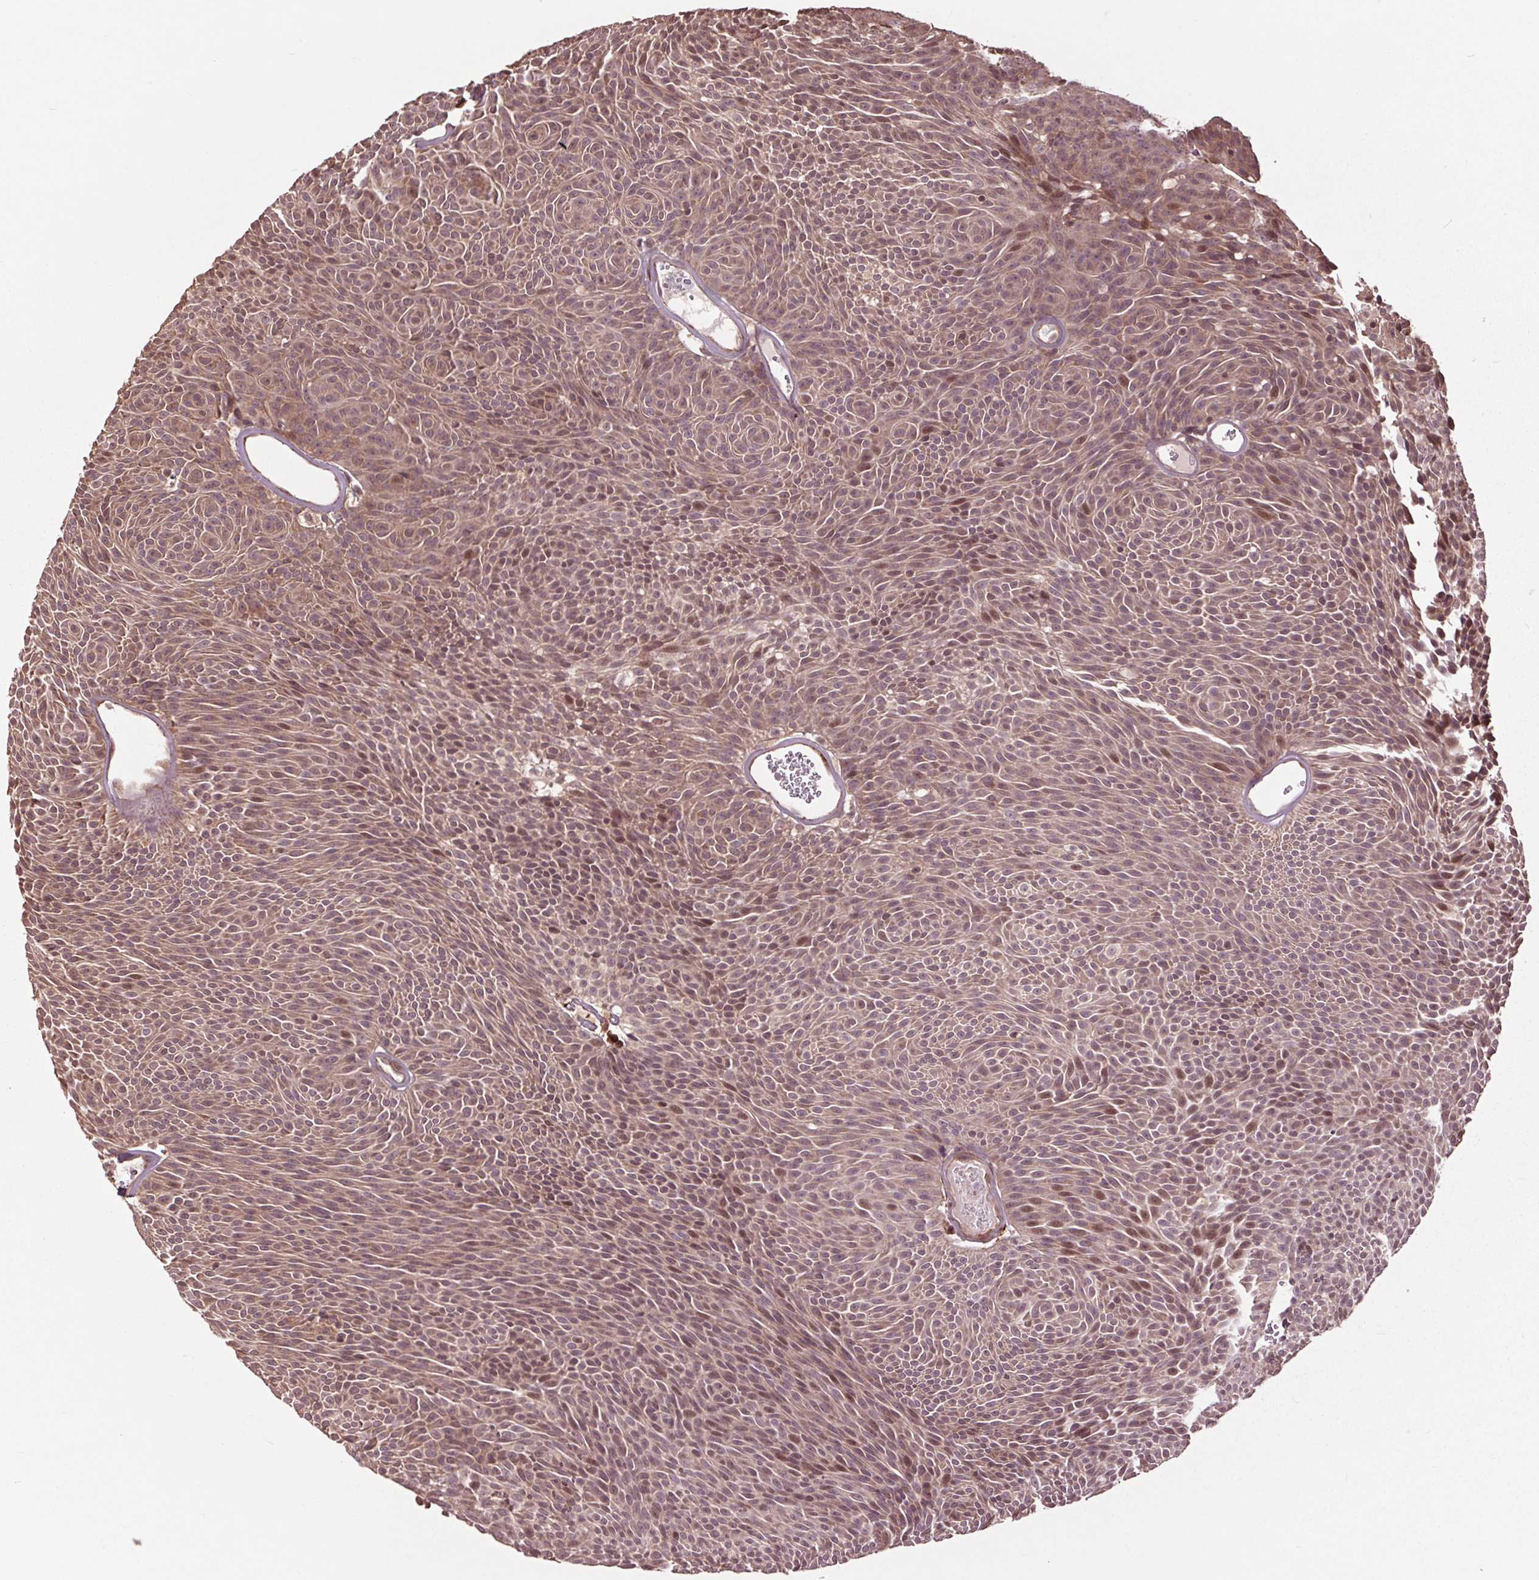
{"staining": {"intensity": "moderate", "quantity": ">75%", "location": "cytoplasmic/membranous,nuclear"}, "tissue": "urothelial cancer", "cell_type": "Tumor cells", "image_type": "cancer", "snomed": [{"axis": "morphology", "description": "Urothelial carcinoma, Low grade"}, {"axis": "topography", "description": "Urinary bladder"}], "caption": "The histopathology image shows staining of urothelial cancer, revealing moderate cytoplasmic/membranous and nuclear protein expression (brown color) within tumor cells.", "gene": "CEP95", "patient": {"sex": "male", "age": 77}}